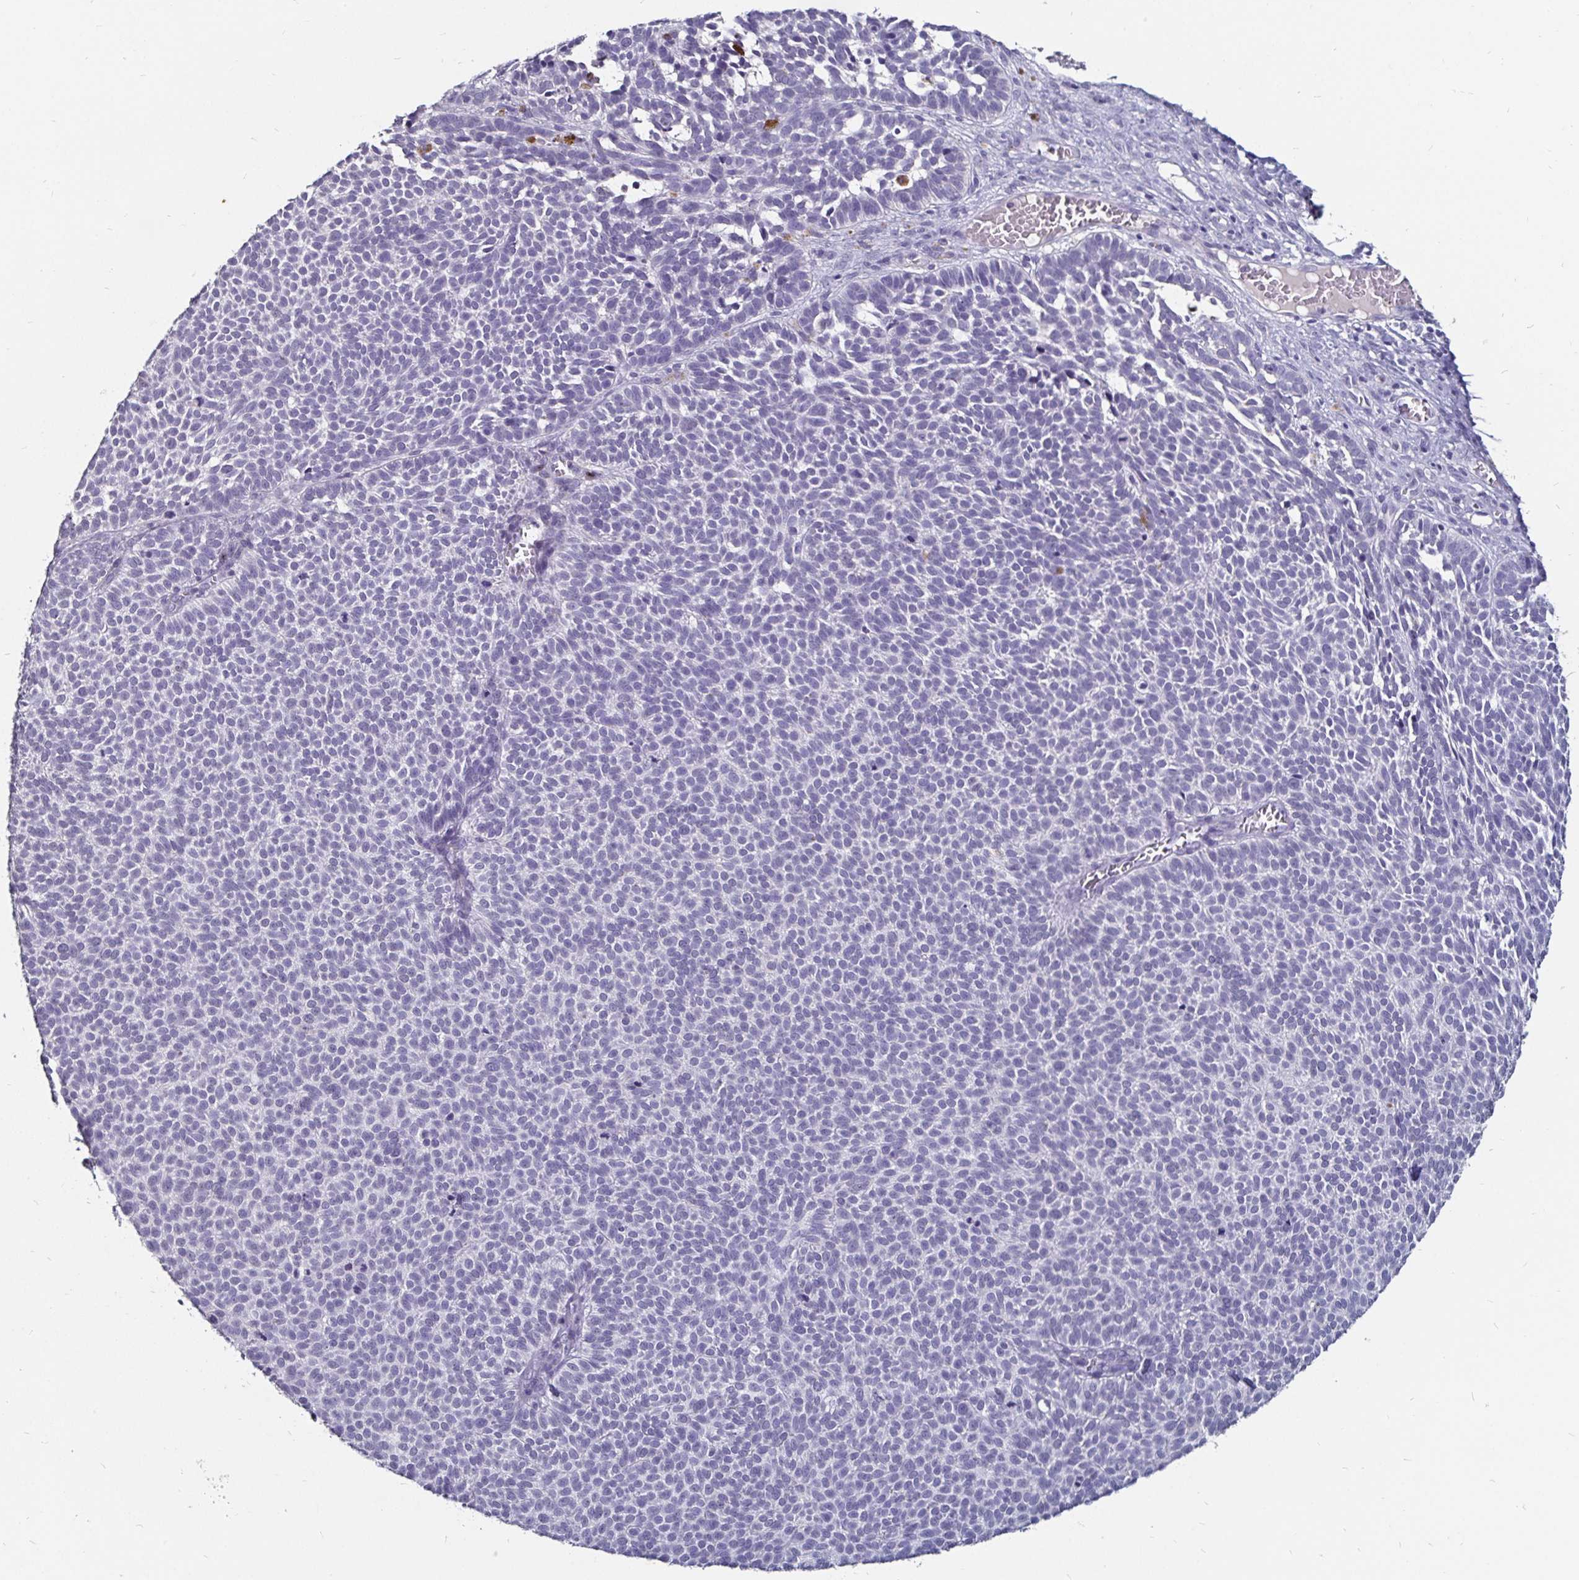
{"staining": {"intensity": "negative", "quantity": "none", "location": "none"}, "tissue": "skin cancer", "cell_type": "Tumor cells", "image_type": "cancer", "snomed": [{"axis": "morphology", "description": "Basal cell carcinoma"}, {"axis": "topography", "description": "Skin"}], "caption": "IHC photomicrograph of neoplastic tissue: human skin cancer stained with DAB reveals no significant protein expression in tumor cells.", "gene": "FAIM2", "patient": {"sex": "male", "age": 63}}